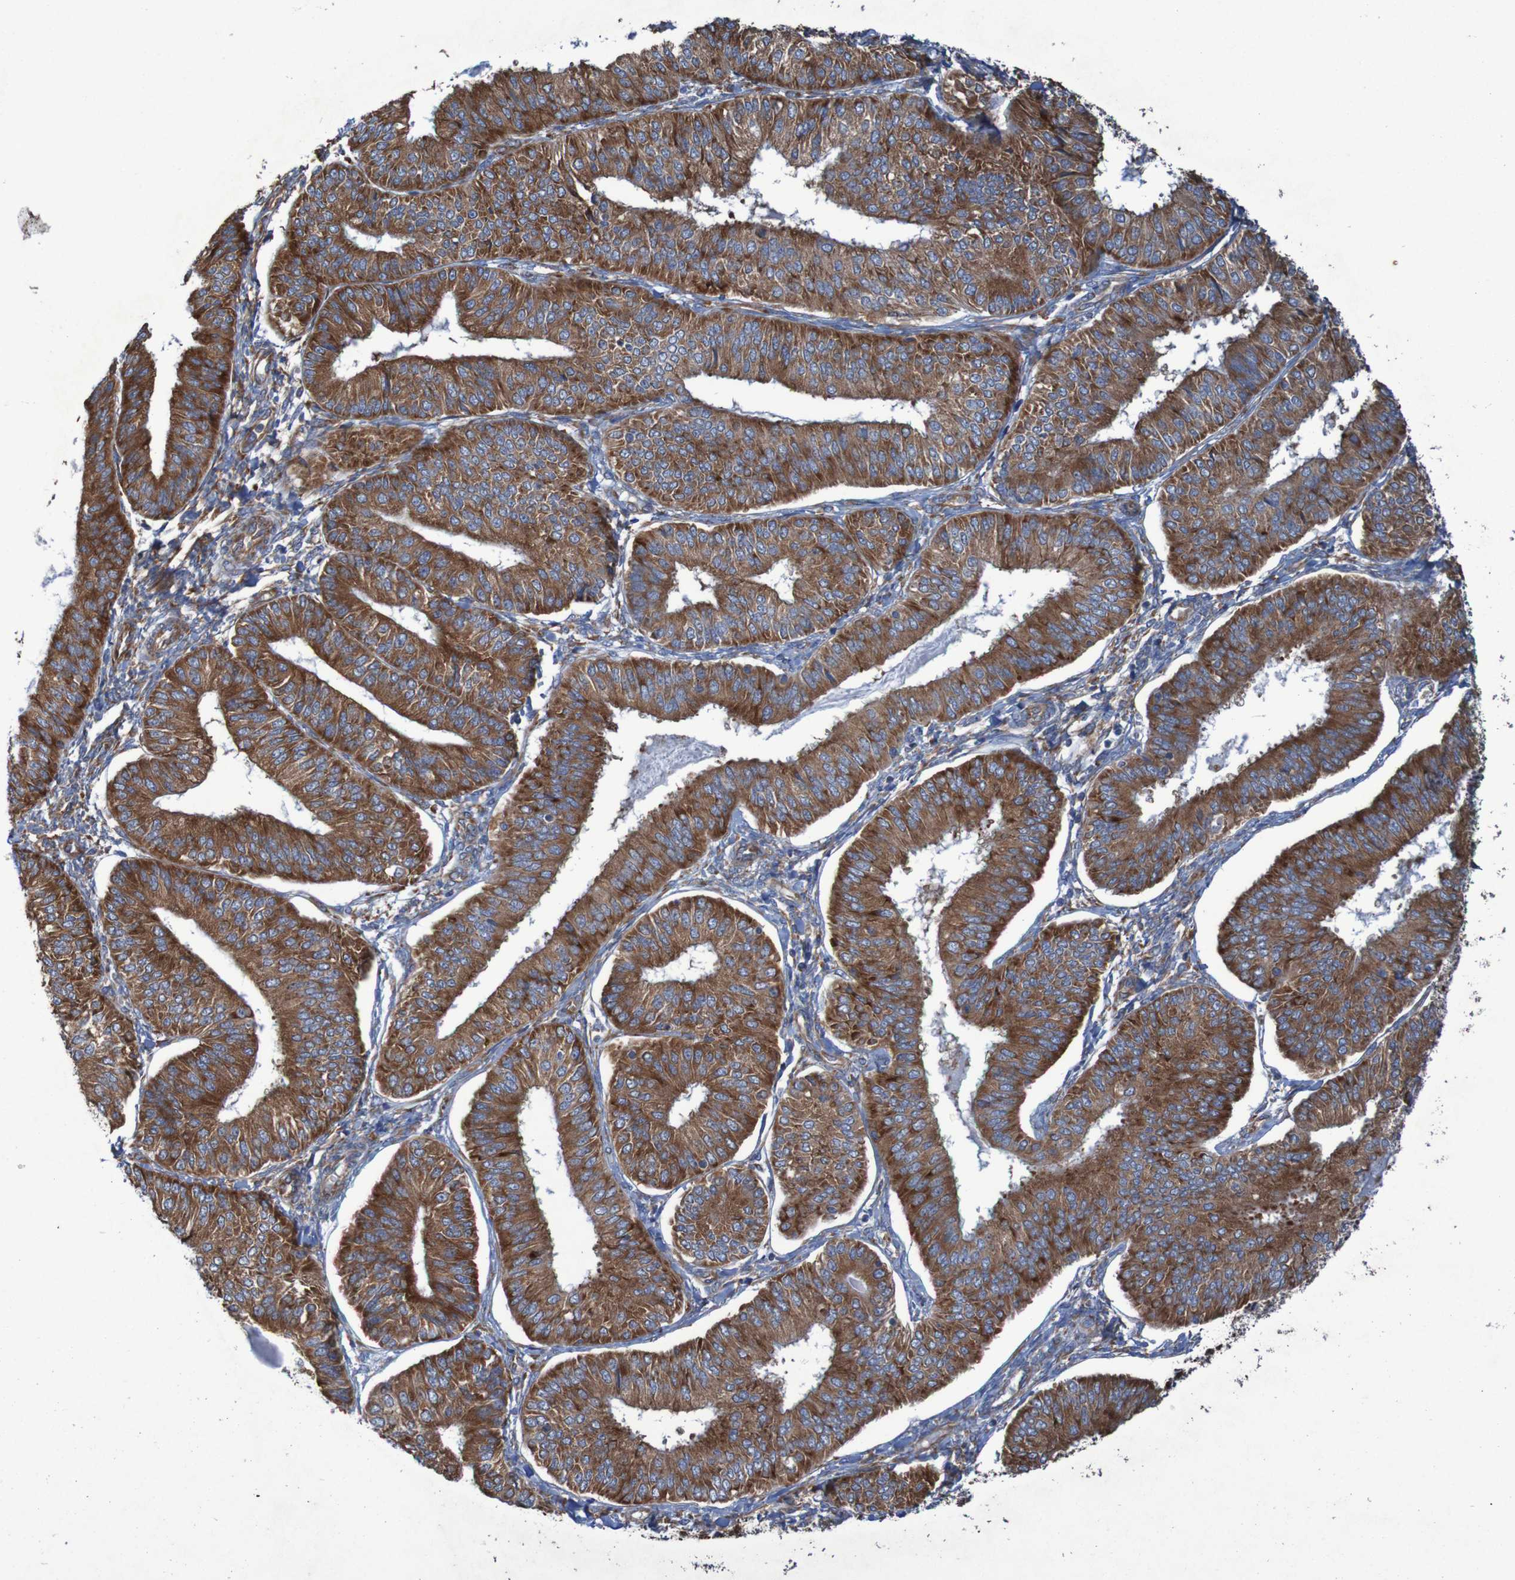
{"staining": {"intensity": "strong", "quantity": ">75%", "location": "cytoplasmic/membranous"}, "tissue": "endometrial cancer", "cell_type": "Tumor cells", "image_type": "cancer", "snomed": [{"axis": "morphology", "description": "Adenocarcinoma, NOS"}, {"axis": "topography", "description": "Endometrium"}], "caption": "Endometrial cancer tissue exhibits strong cytoplasmic/membranous positivity in about >75% of tumor cells, visualized by immunohistochemistry. (DAB (3,3'-diaminobenzidine) IHC, brown staining for protein, blue staining for nuclei).", "gene": "RPL10", "patient": {"sex": "female", "age": 58}}